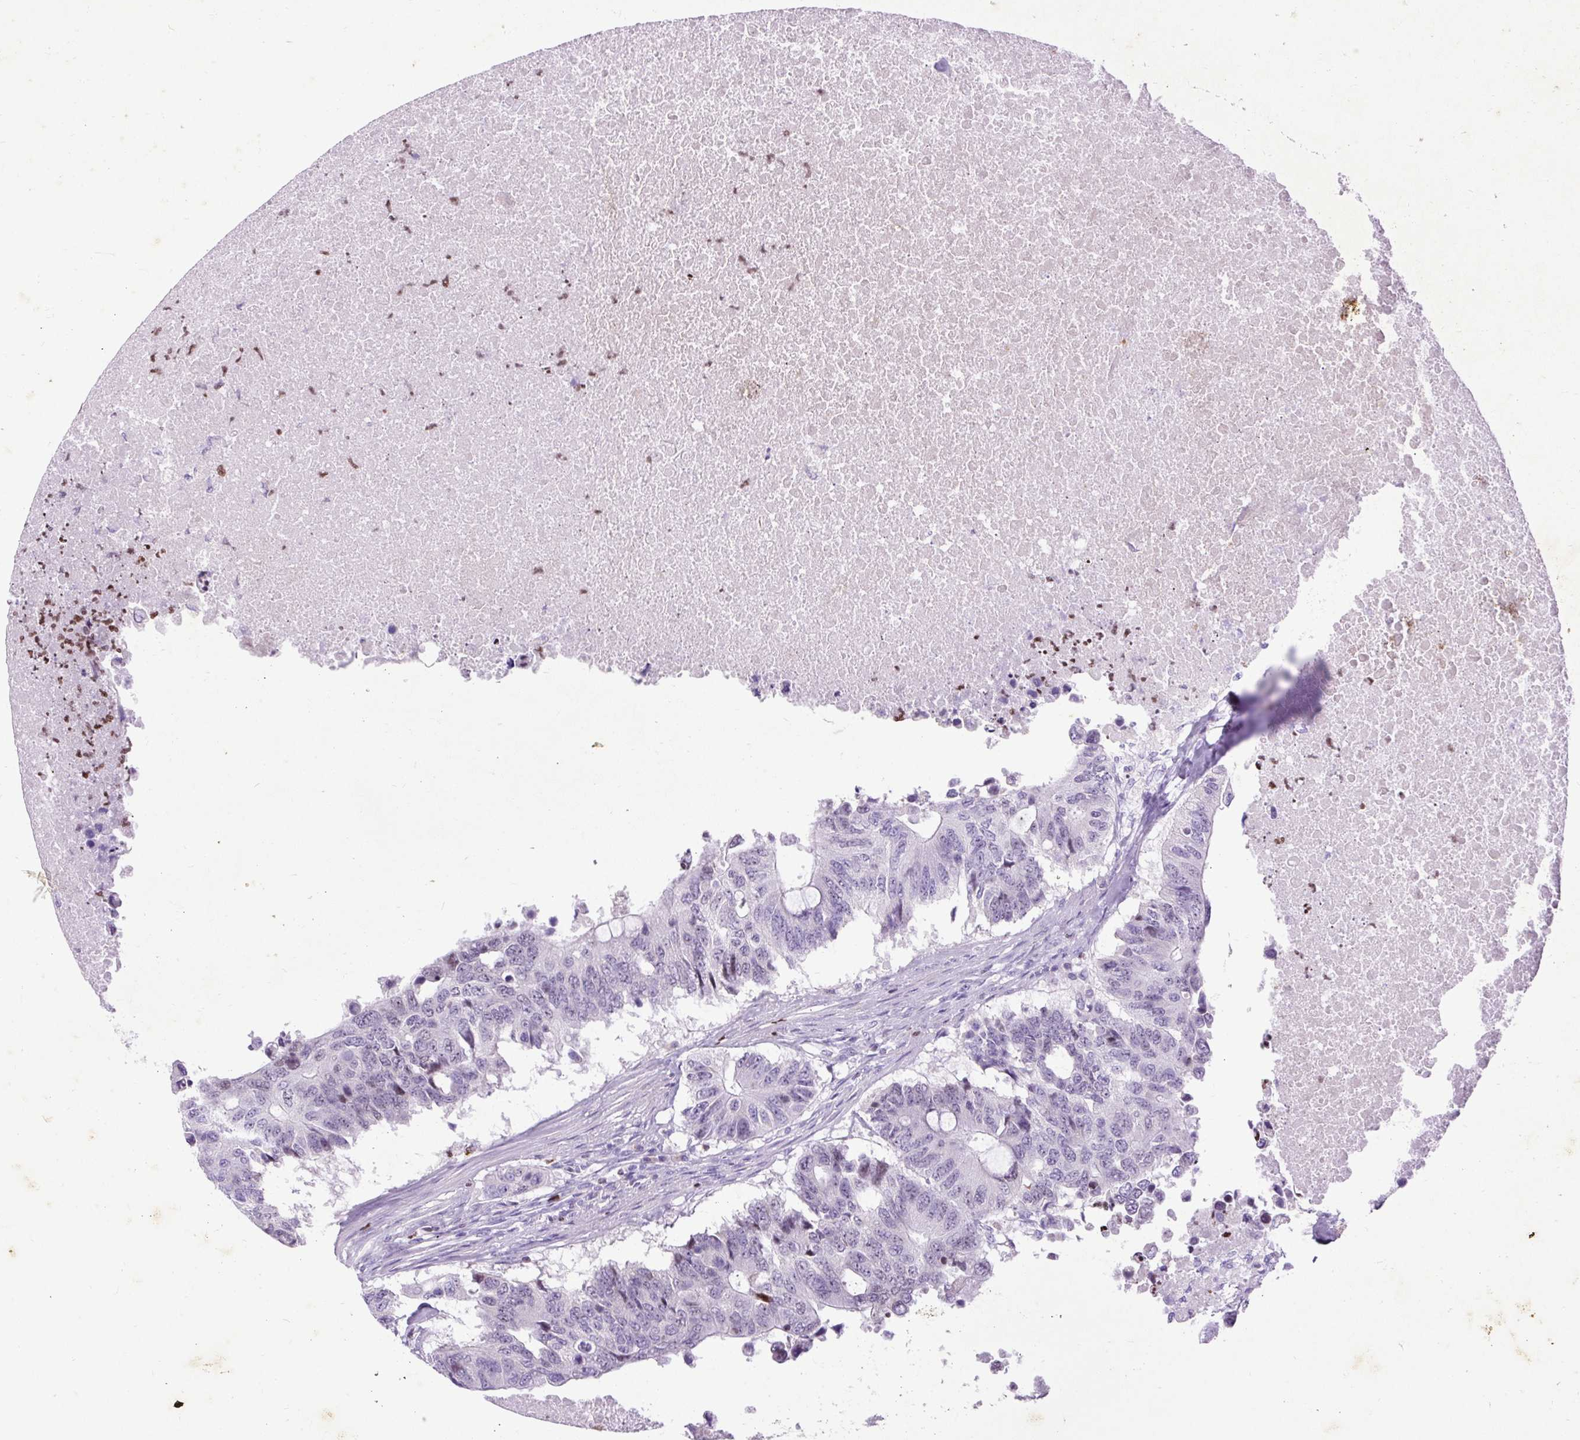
{"staining": {"intensity": "negative", "quantity": "none", "location": "none"}, "tissue": "colorectal cancer", "cell_type": "Tumor cells", "image_type": "cancer", "snomed": [{"axis": "morphology", "description": "Adenocarcinoma, NOS"}, {"axis": "topography", "description": "Colon"}], "caption": "Human adenocarcinoma (colorectal) stained for a protein using immunohistochemistry (IHC) displays no positivity in tumor cells.", "gene": "SPC24", "patient": {"sex": "male", "age": 71}}